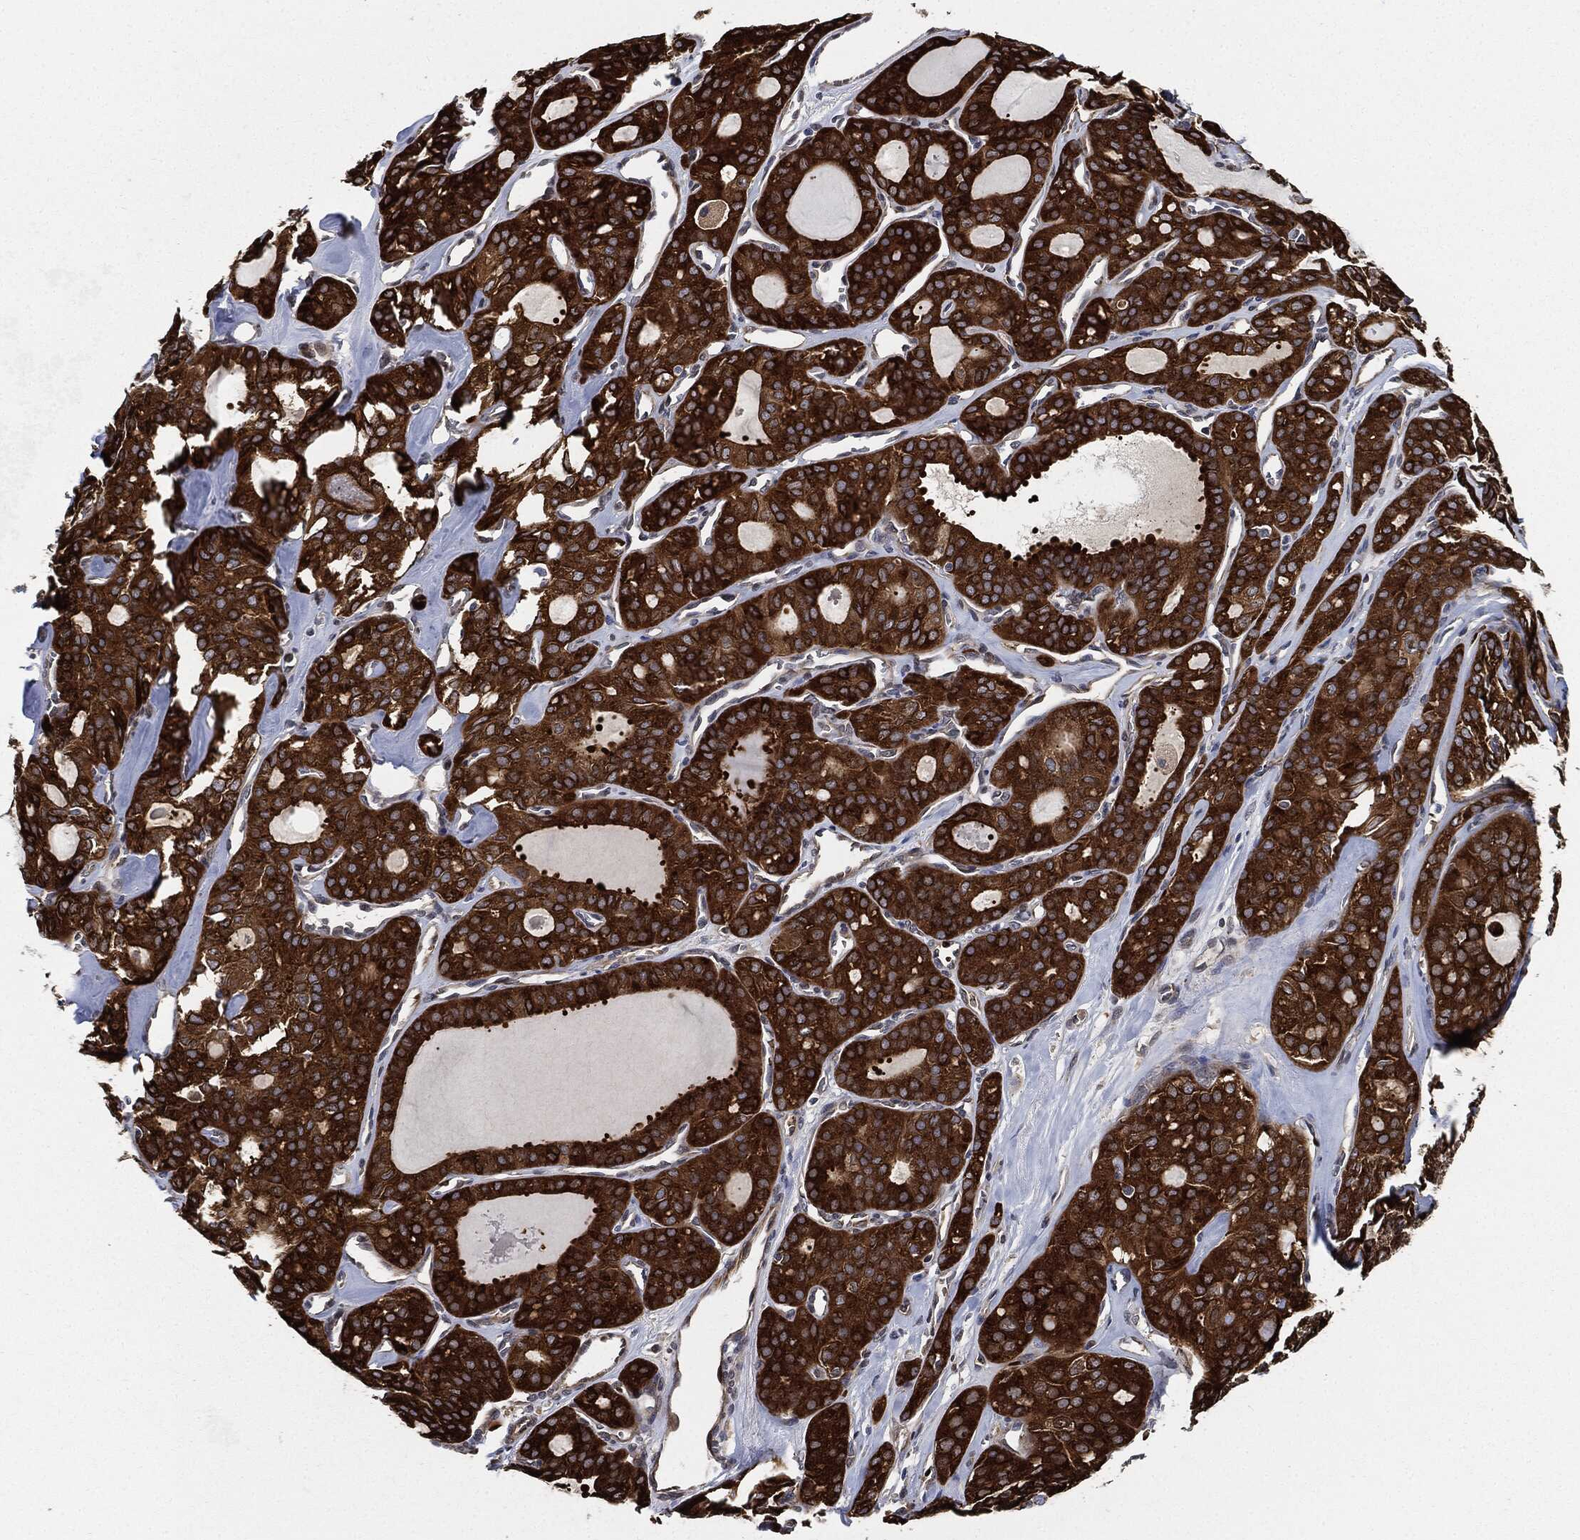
{"staining": {"intensity": "strong", "quantity": ">75%", "location": "cytoplasmic/membranous"}, "tissue": "thyroid cancer", "cell_type": "Tumor cells", "image_type": "cancer", "snomed": [{"axis": "morphology", "description": "Follicular adenoma carcinoma, NOS"}, {"axis": "topography", "description": "Thyroid gland"}], "caption": "Immunohistochemistry (IHC) of human thyroid follicular adenoma carcinoma shows high levels of strong cytoplasmic/membranous positivity in approximately >75% of tumor cells.", "gene": "PRDX2", "patient": {"sex": "male", "age": 75}}